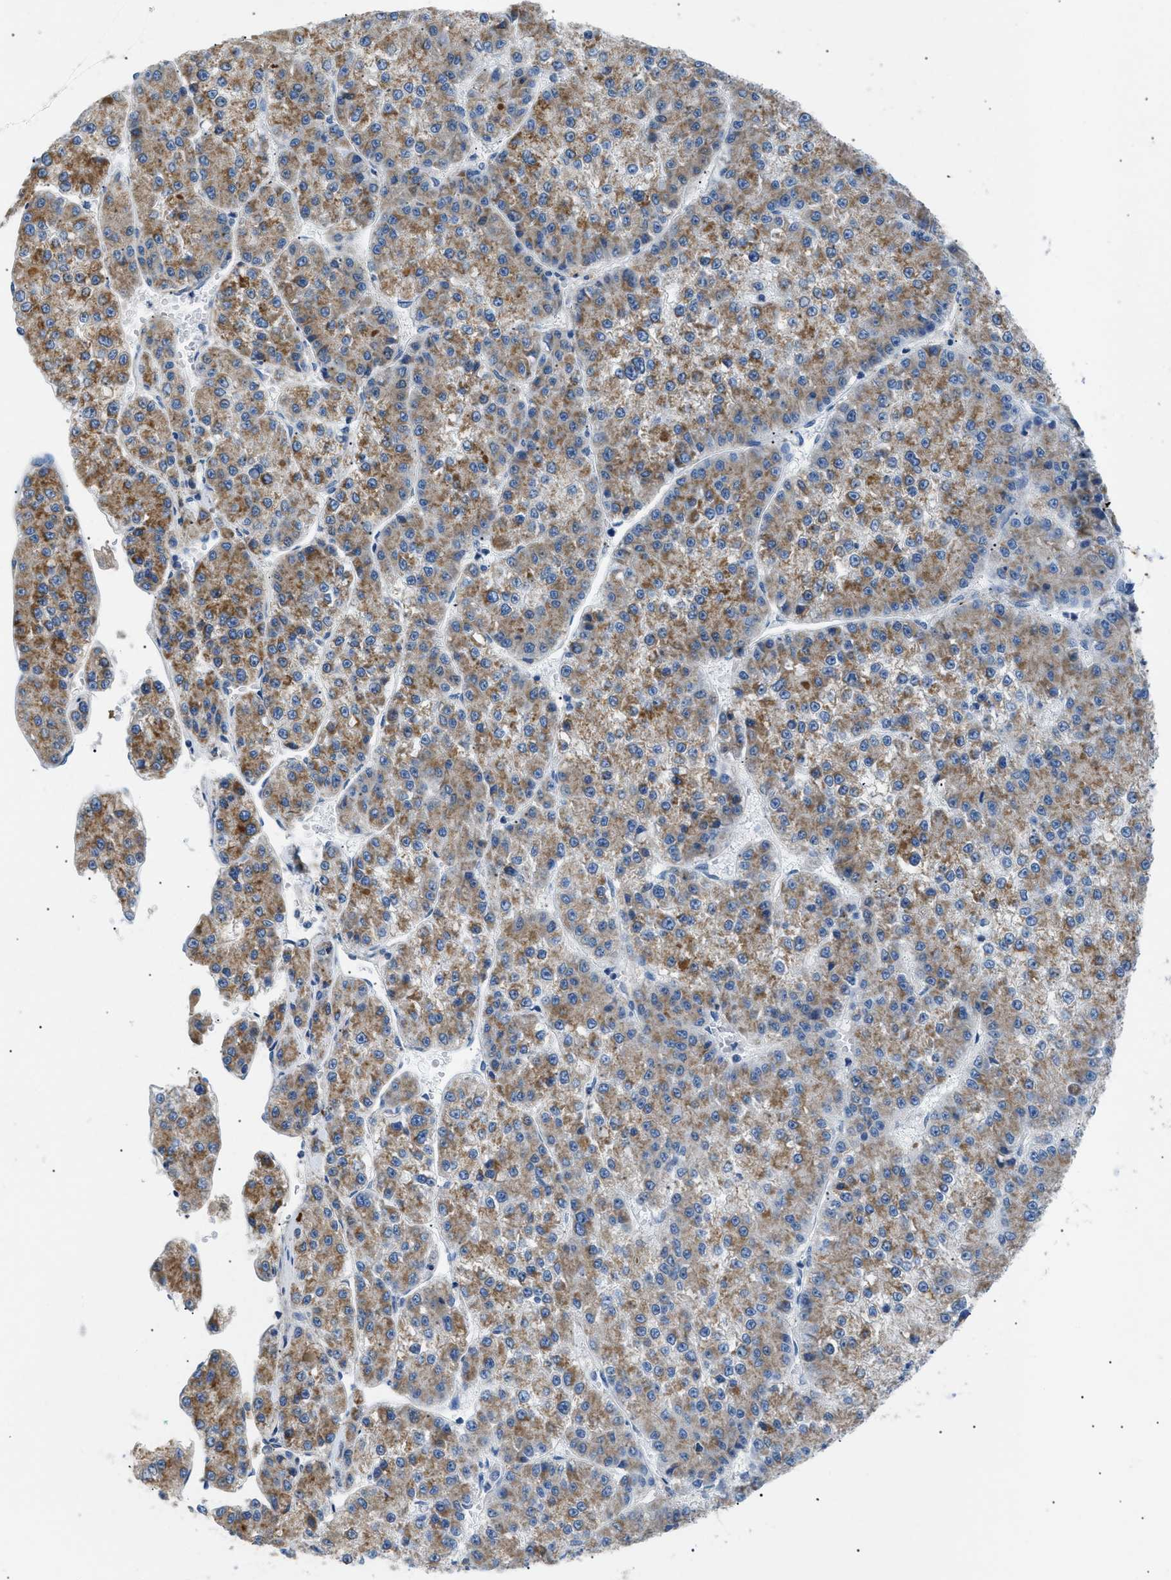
{"staining": {"intensity": "moderate", "quantity": ">75%", "location": "cytoplasmic/membranous"}, "tissue": "liver cancer", "cell_type": "Tumor cells", "image_type": "cancer", "snomed": [{"axis": "morphology", "description": "Carcinoma, Hepatocellular, NOS"}, {"axis": "topography", "description": "Liver"}], "caption": "Protein staining of liver cancer (hepatocellular carcinoma) tissue exhibits moderate cytoplasmic/membranous expression in about >75% of tumor cells.", "gene": "ILDR1", "patient": {"sex": "female", "age": 73}}